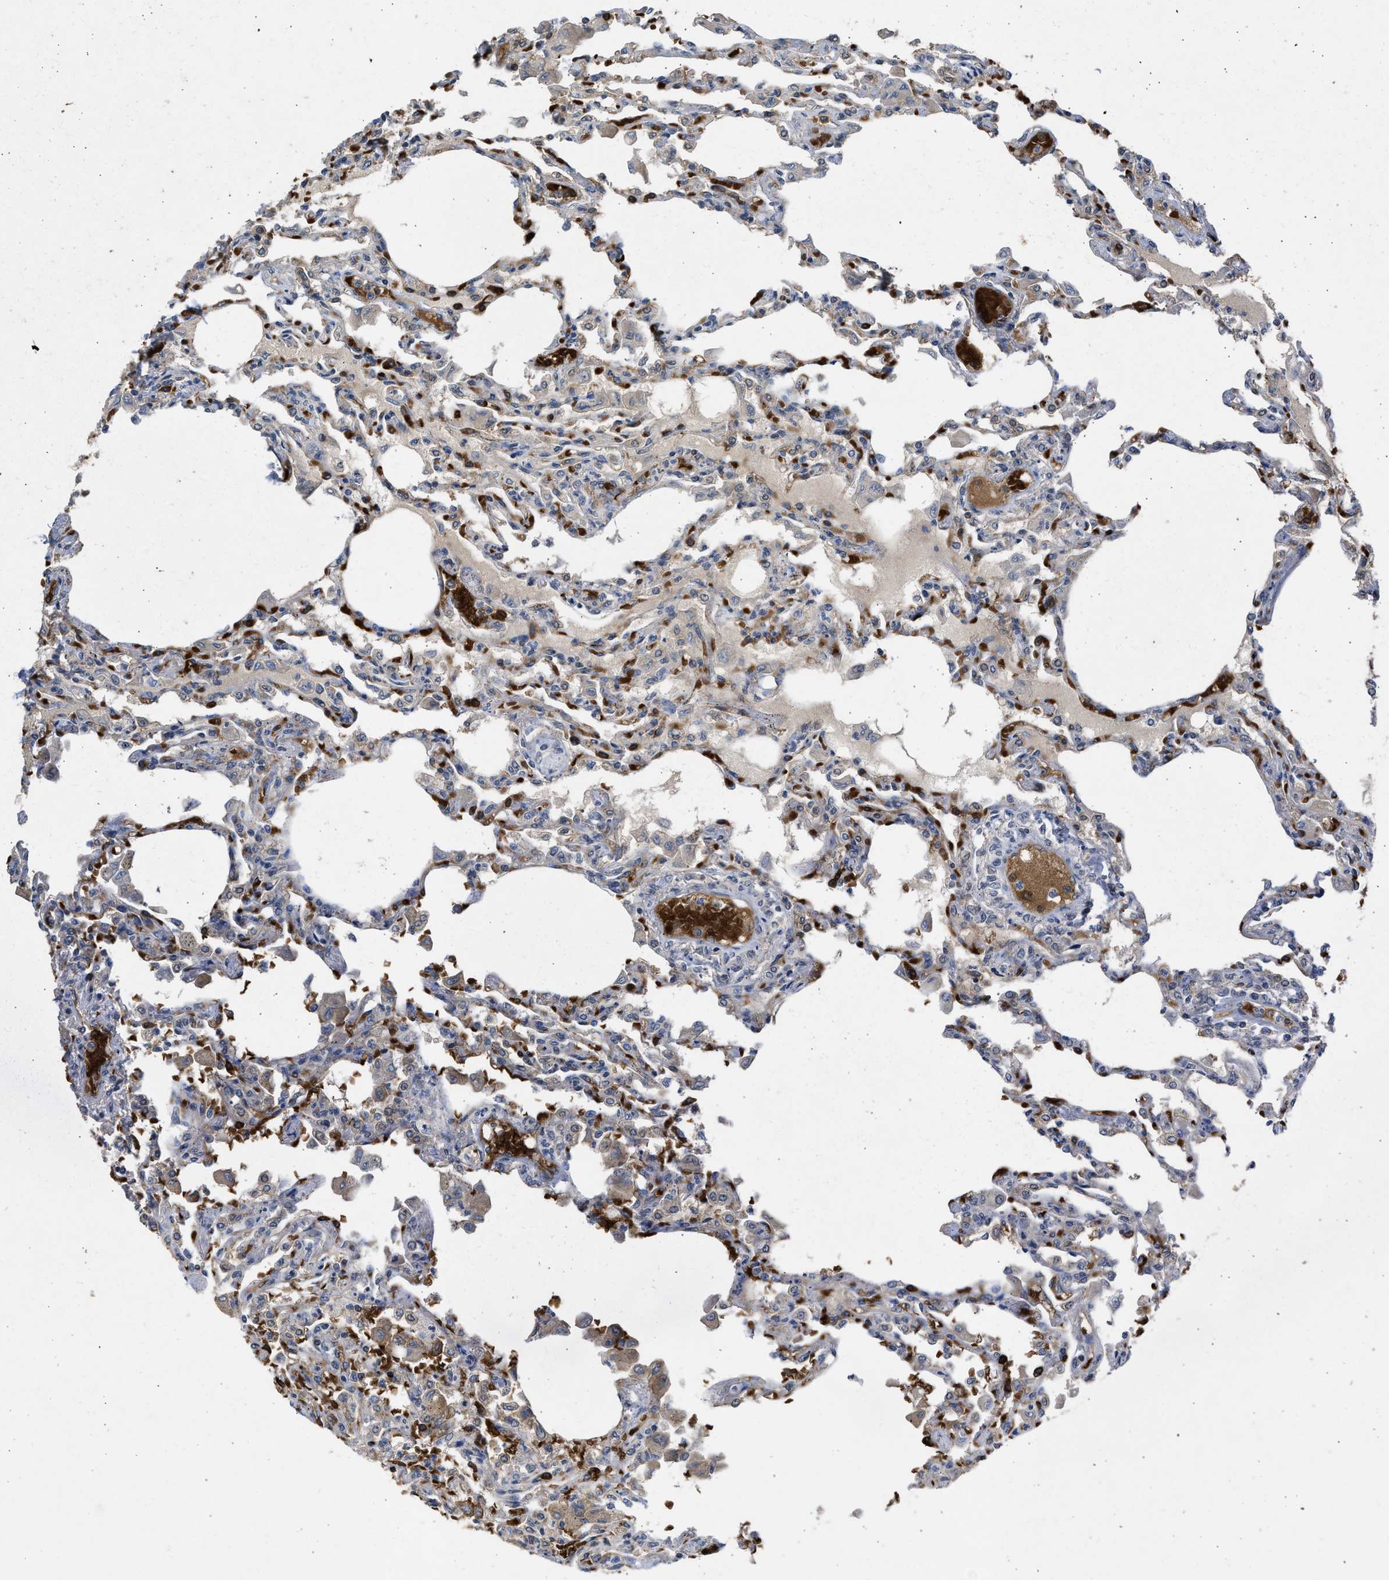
{"staining": {"intensity": "strong", "quantity": "<25%", "location": "cytoplasmic/membranous"}, "tissue": "lung", "cell_type": "Alveolar cells", "image_type": "normal", "snomed": [{"axis": "morphology", "description": "Normal tissue, NOS"}, {"axis": "topography", "description": "Bronchus"}, {"axis": "topography", "description": "Lung"}], "caption": "Alveolar cells exhibit strong cytoplasmic/membranous staining in about <25% of cells in unremarkable lung.", "gene": "MAPK7", "patient": {"sex": "female", "age": 49}}